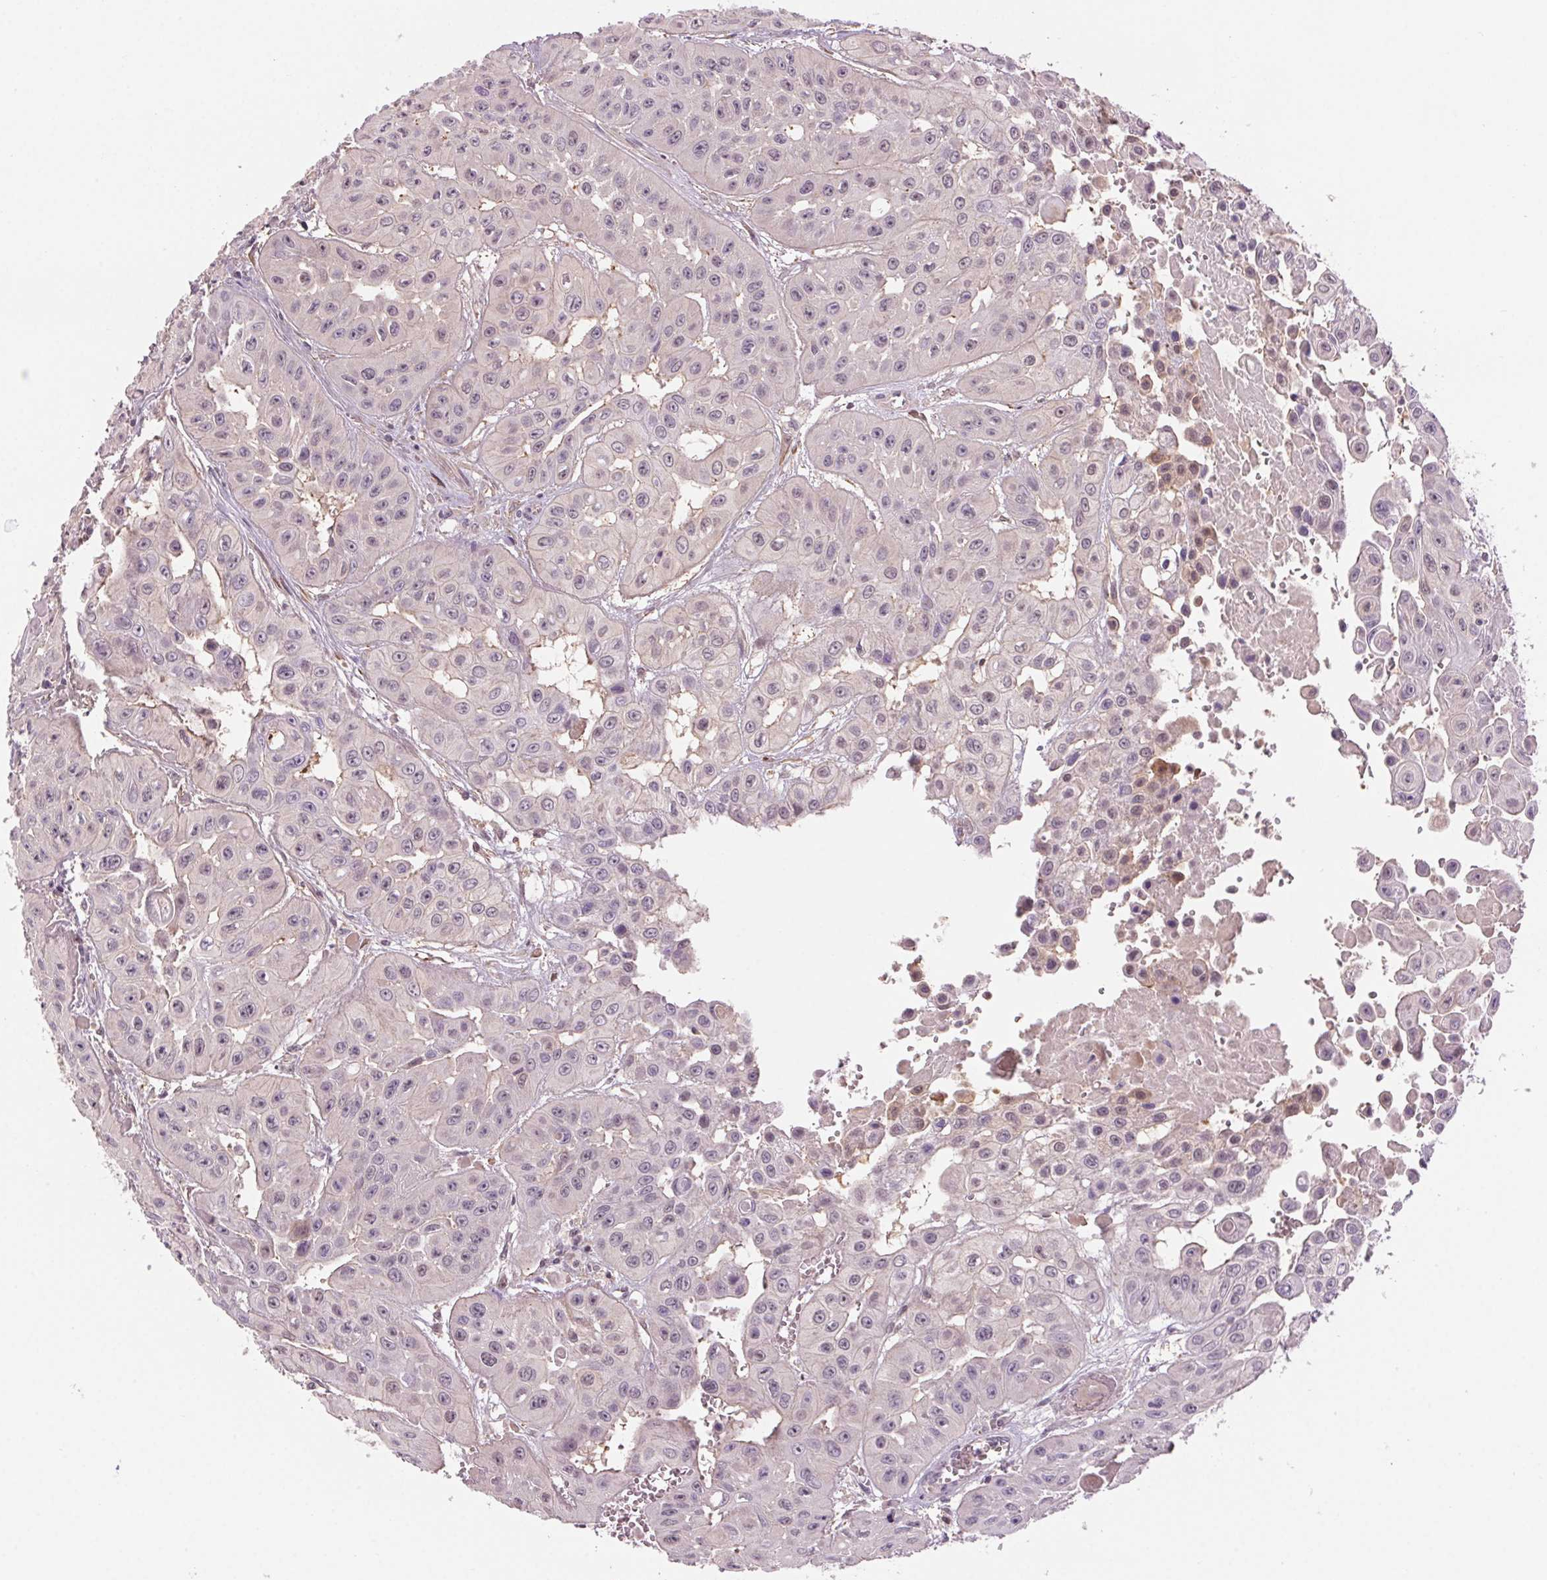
{"staining": {"intensity": "negative", "quantity": "none", "location": "none"}, "tissue": "head and neck cancer", "cell_type": "Tumor cells", "image_type": "cancer", "snomed": [{"axis": "morphology", "description": "Adenocarcinoma, NOS"}, {"axis": "topography", "description": "Head-Neck"}], "caption": "DAB immunohistochemical staining of head and neck adenocarcinoma displays no significant positivity in tumor cells.", "gene": "HHLA2", "patient": {"sex": "male", "age": 73}}